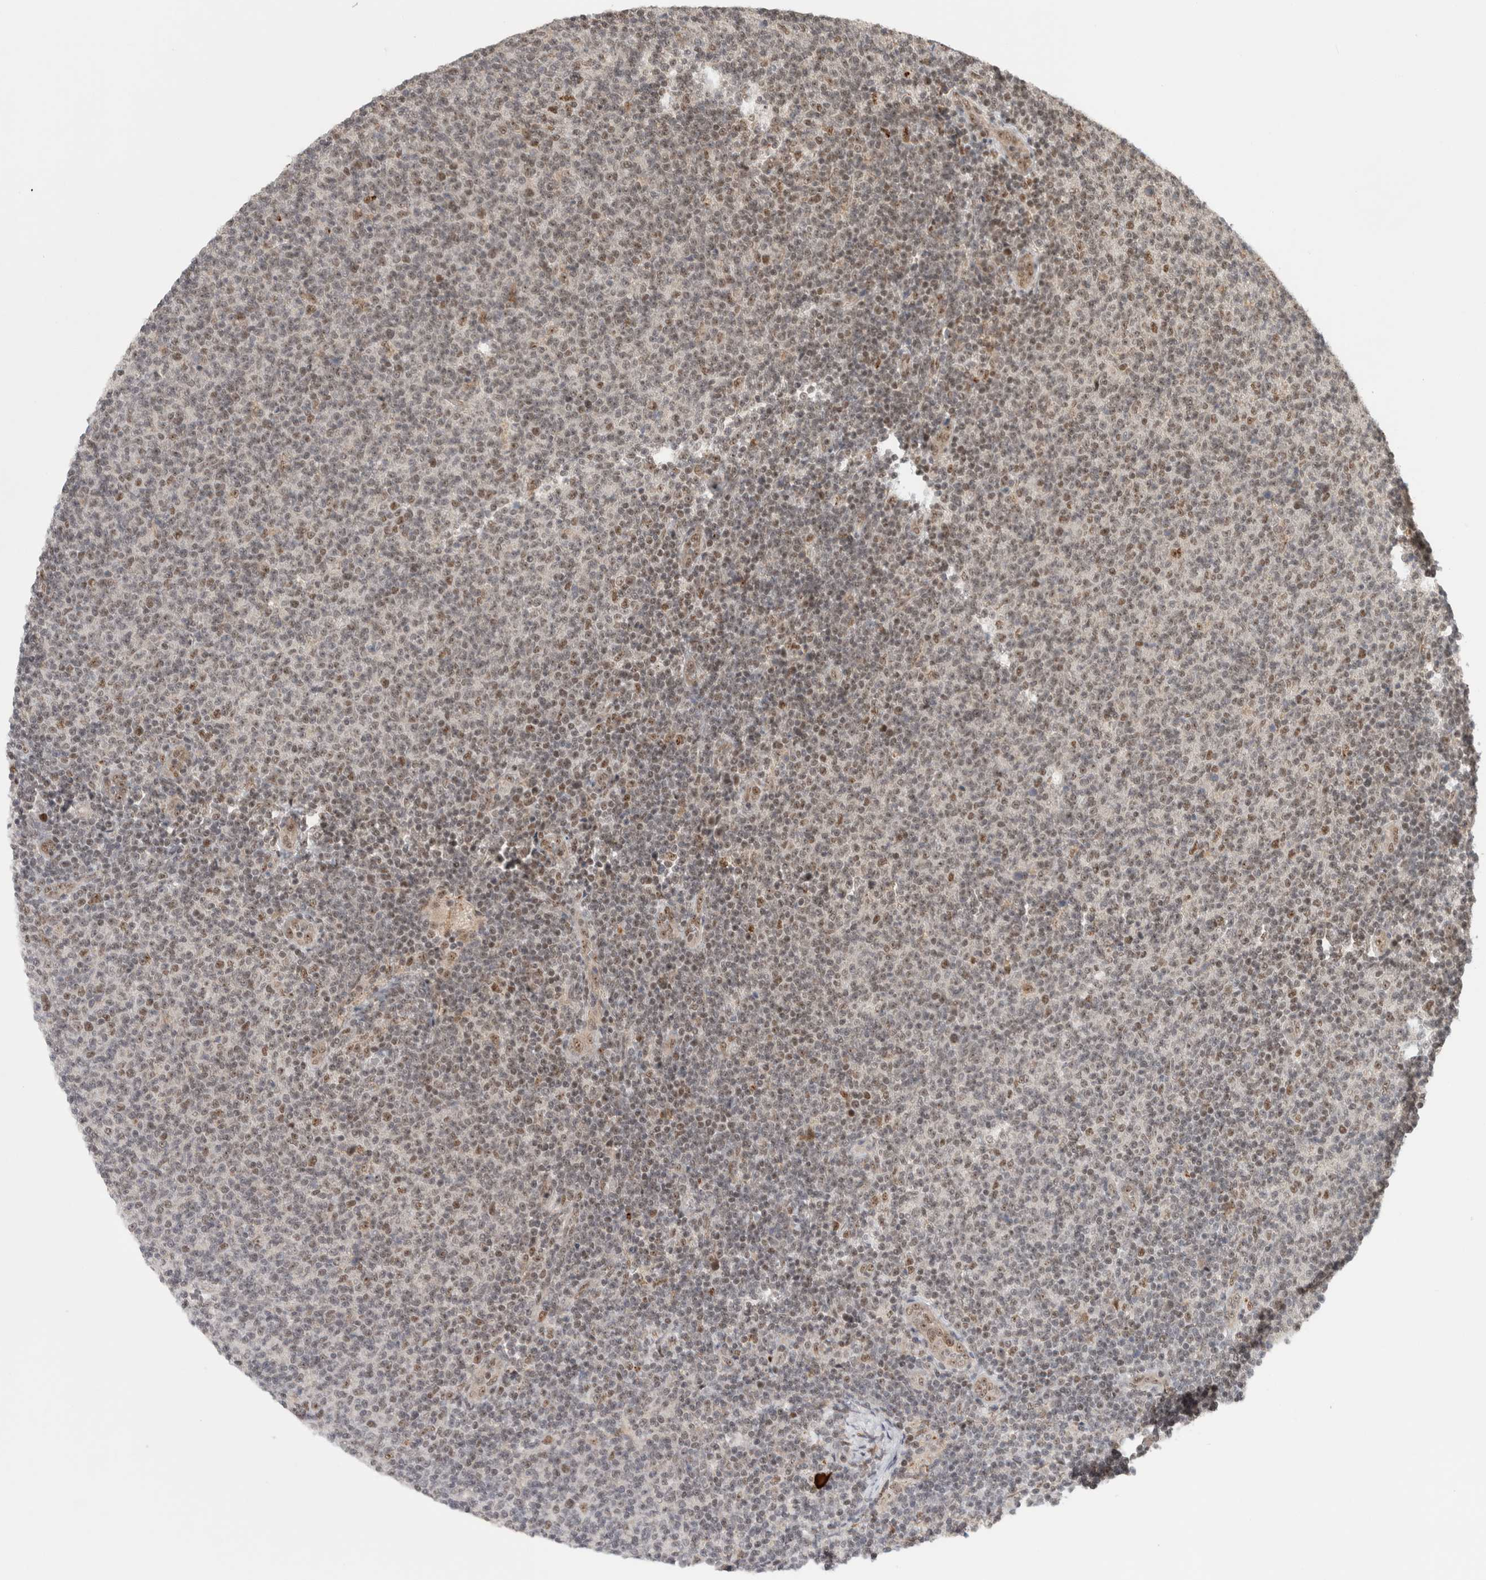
{"staining": {"intensity": "weak", "quantity": ">75%", "location": "nuclear"}, "tissue": "lymphoma", "cell_type": "Tumor cells", "image_type": "cancer", "snomed": [{"axis": "morphology", "description": "Malignant lymphoma, non-Hodgkin's type, Low grade"}, {"axis": "topography", "description": "Lymph node"}], "caption": "Weak nuclear positivity for a protein is appreciated in about >75% of tumor cells of malignant lymphoma, non-Hodgkin's type (low-grade) using immunohistochemistry.", "gene": "MPHOSPH6", "patient": {"sex": "male", "age": 66}}